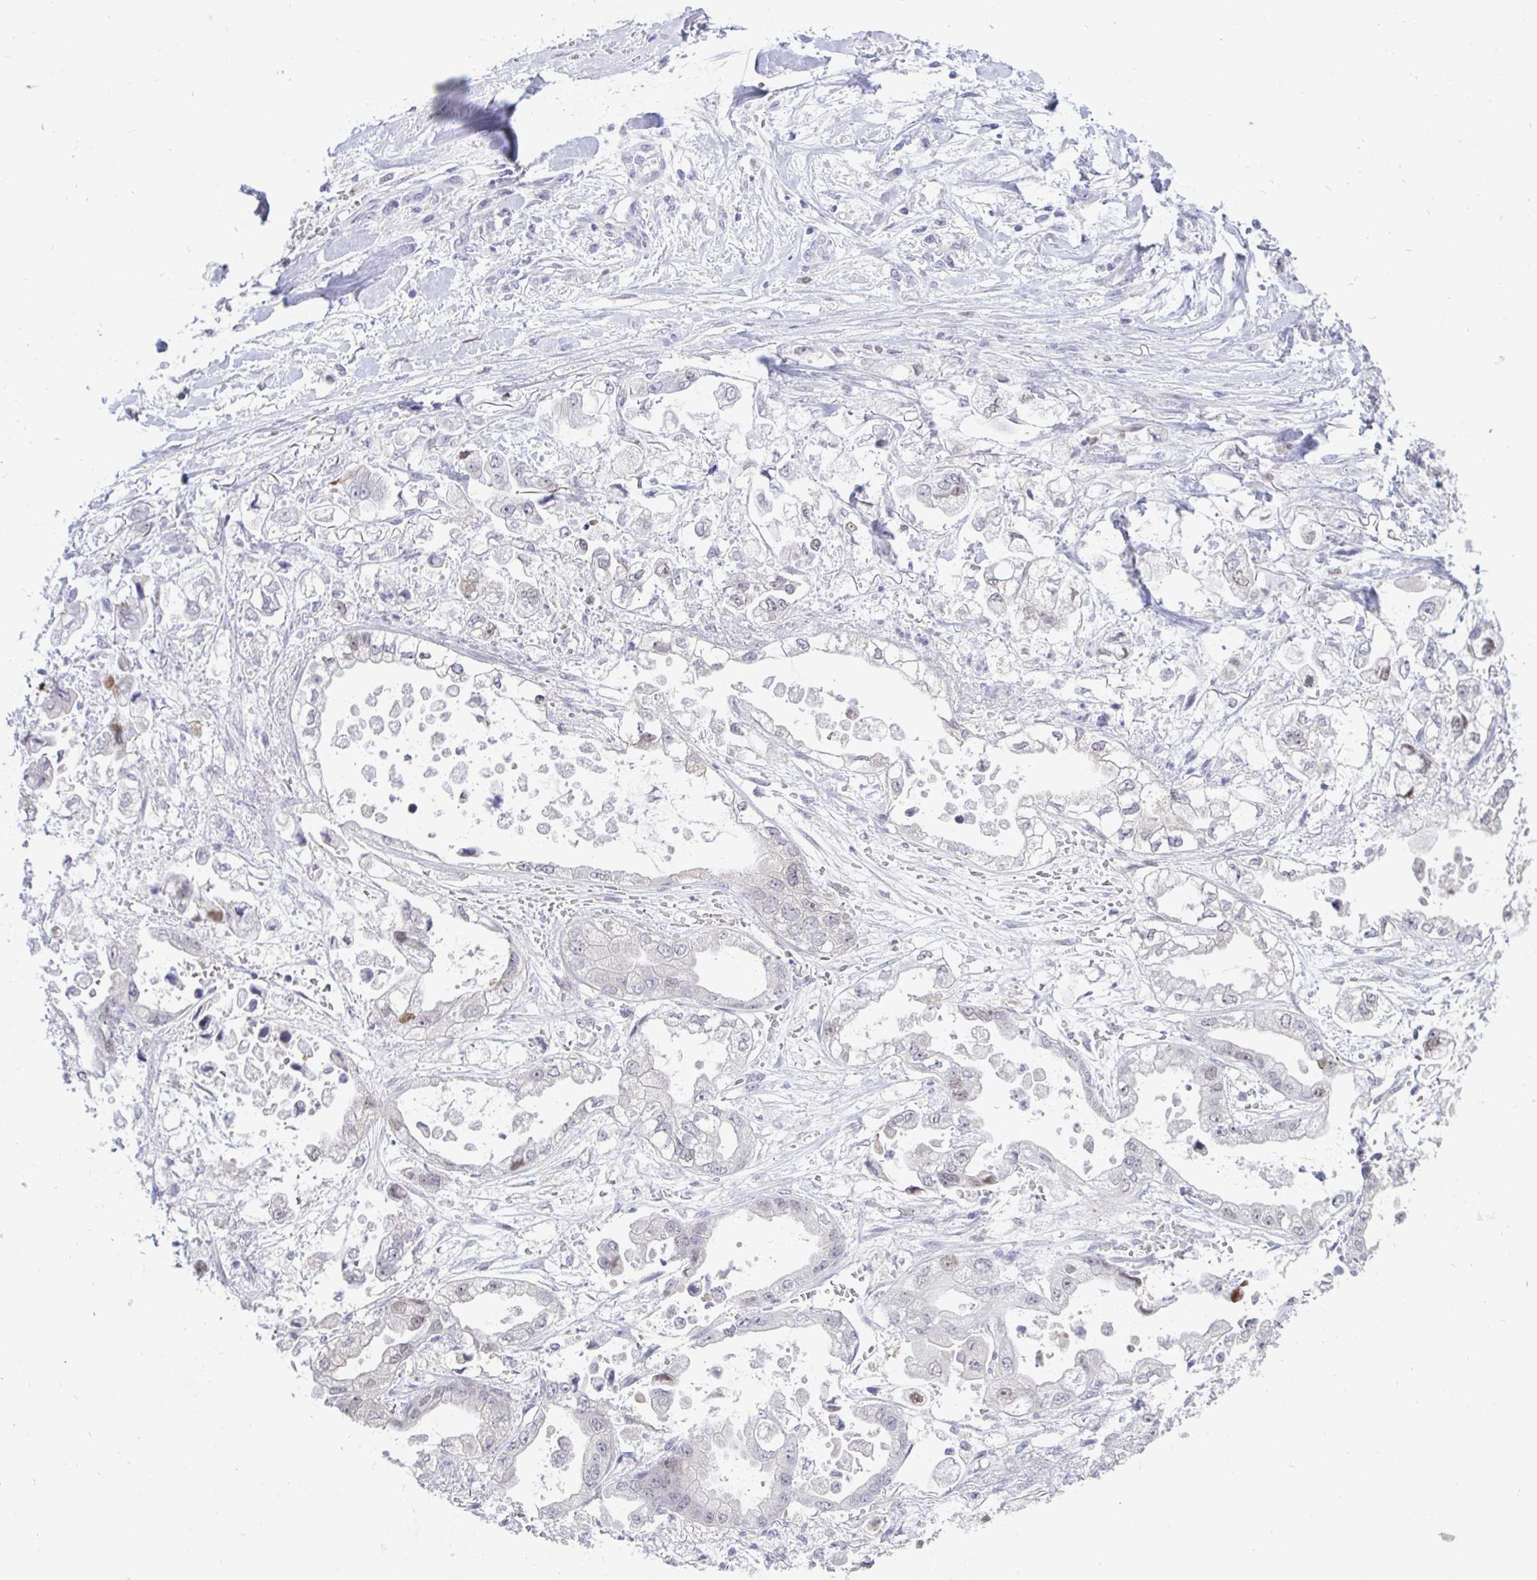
{"staining": {"intensity": "strong", "quantity": "<25%", "location": "cytoplasmic/membranous"}, "tissue": "stomach cancer", "cell_type": "Tumor cells", "image_type": "cancer", "snomed": [{"axis": "morphology", "description": "Adenocarcinoma, NOS"}, {"axis": "topography", "description": "Stomach"}], "caption": "Immunohistochemistry (DAB) staining of human adenocarcinoma (stomach) shows strong cytoplasmic/membranous protein positivity in about <25% of tumor cells.", "gene": "EPOP", "patient": {"sex": "male", "age": 62}}